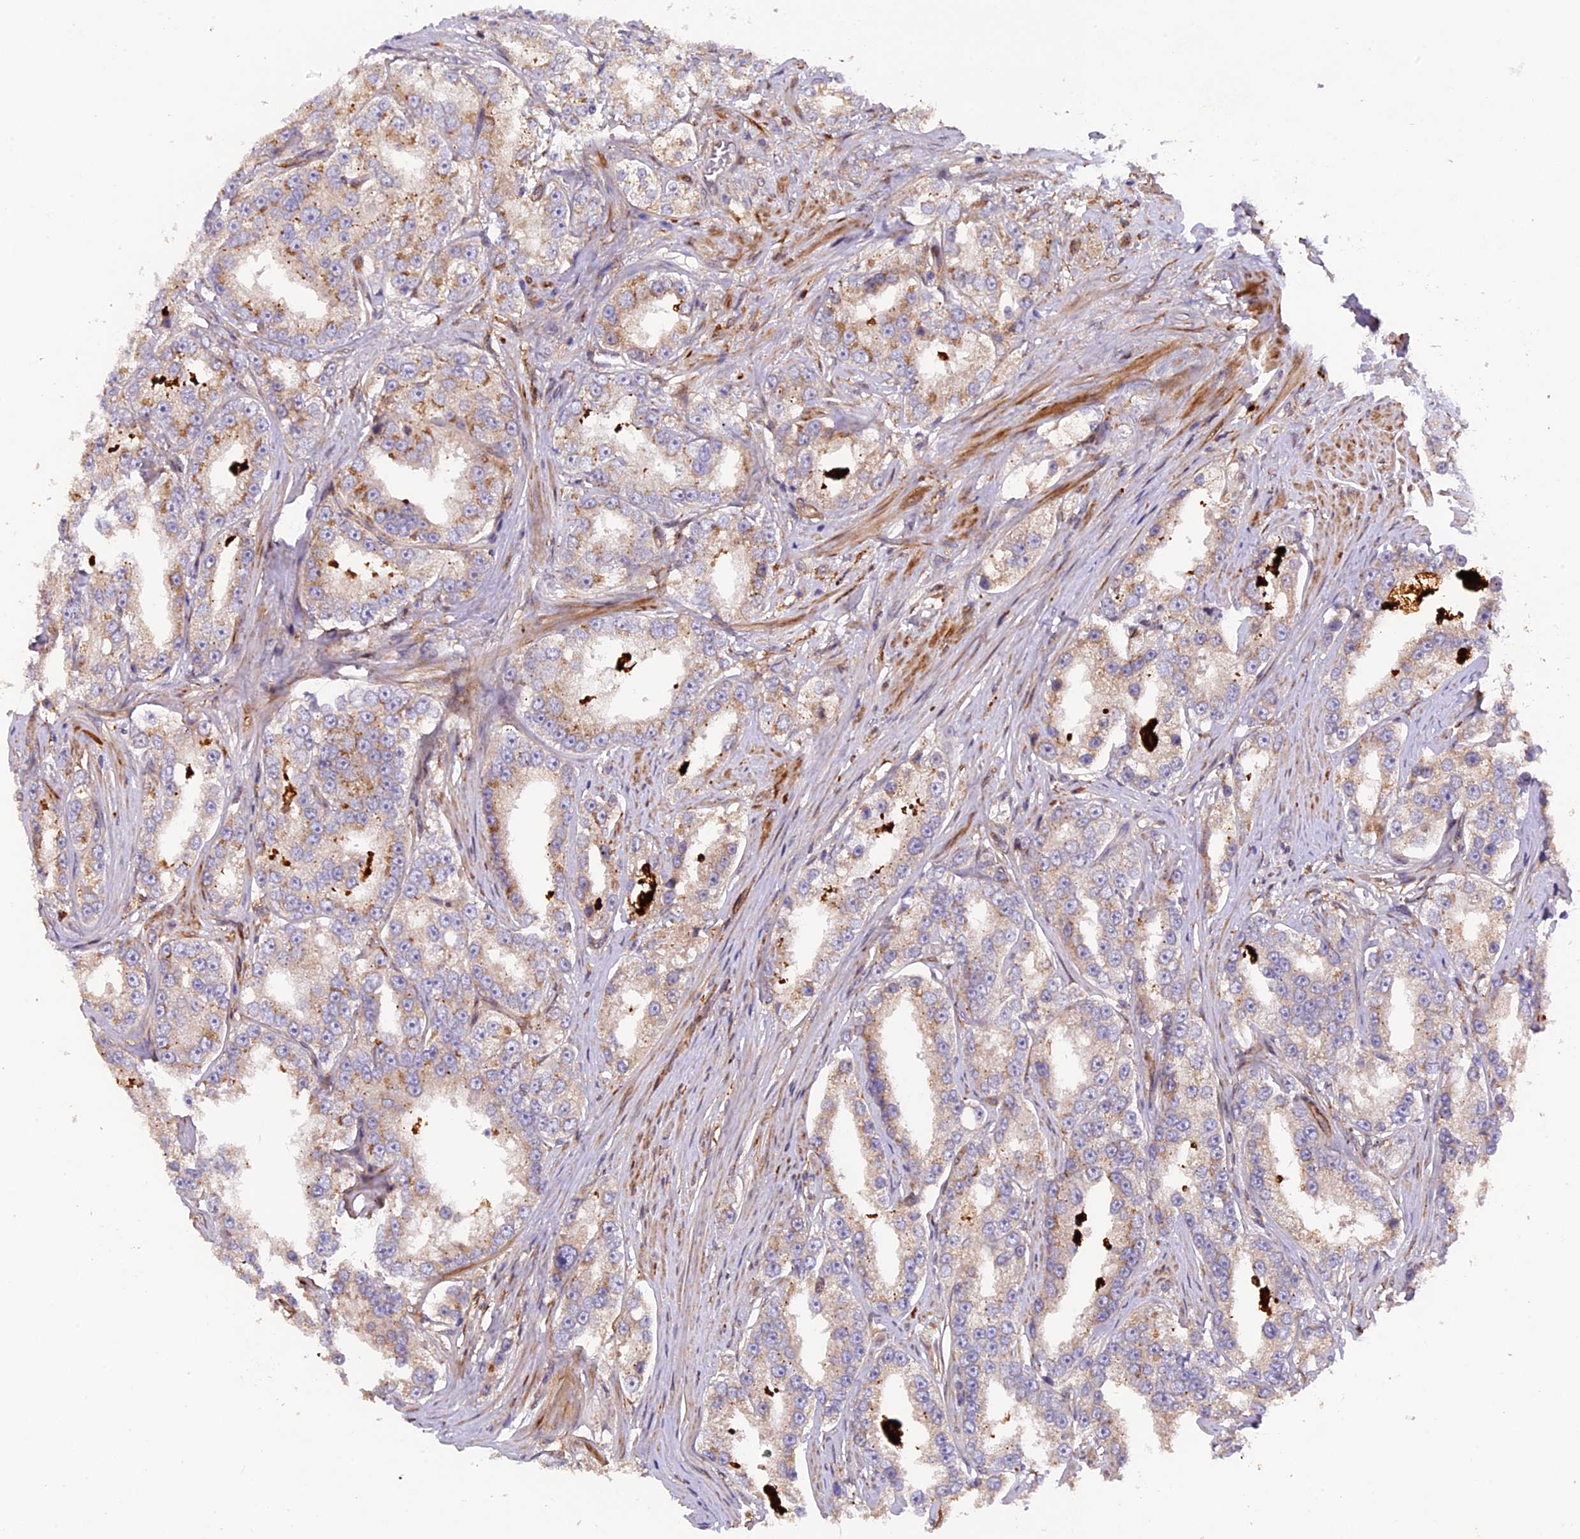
{"staining": {"intensity": "weak", "quantity": "25%-75%", "location": "cytoplasmic/membranous"}, "tissue": "prostate cancer", "cell_type": "Tumor cells", "image_type": "cancer", "snomed": [{"axis": "morphology", "description": "Normal tissue, NOS"}, {"axis": "morphology", "description": "Adenocarcinoma, High grade"}, {"axis": "topography", "description": "Prostate"}], "caption": "Immunohistochemical staining of human prostate cancer reveals low levels of weak cytoplasmic/membranous expression in approximately 25%-75% of tumor cells.", "gene": "FERMT1", "patient": {"sex": "male", "age": 83}}